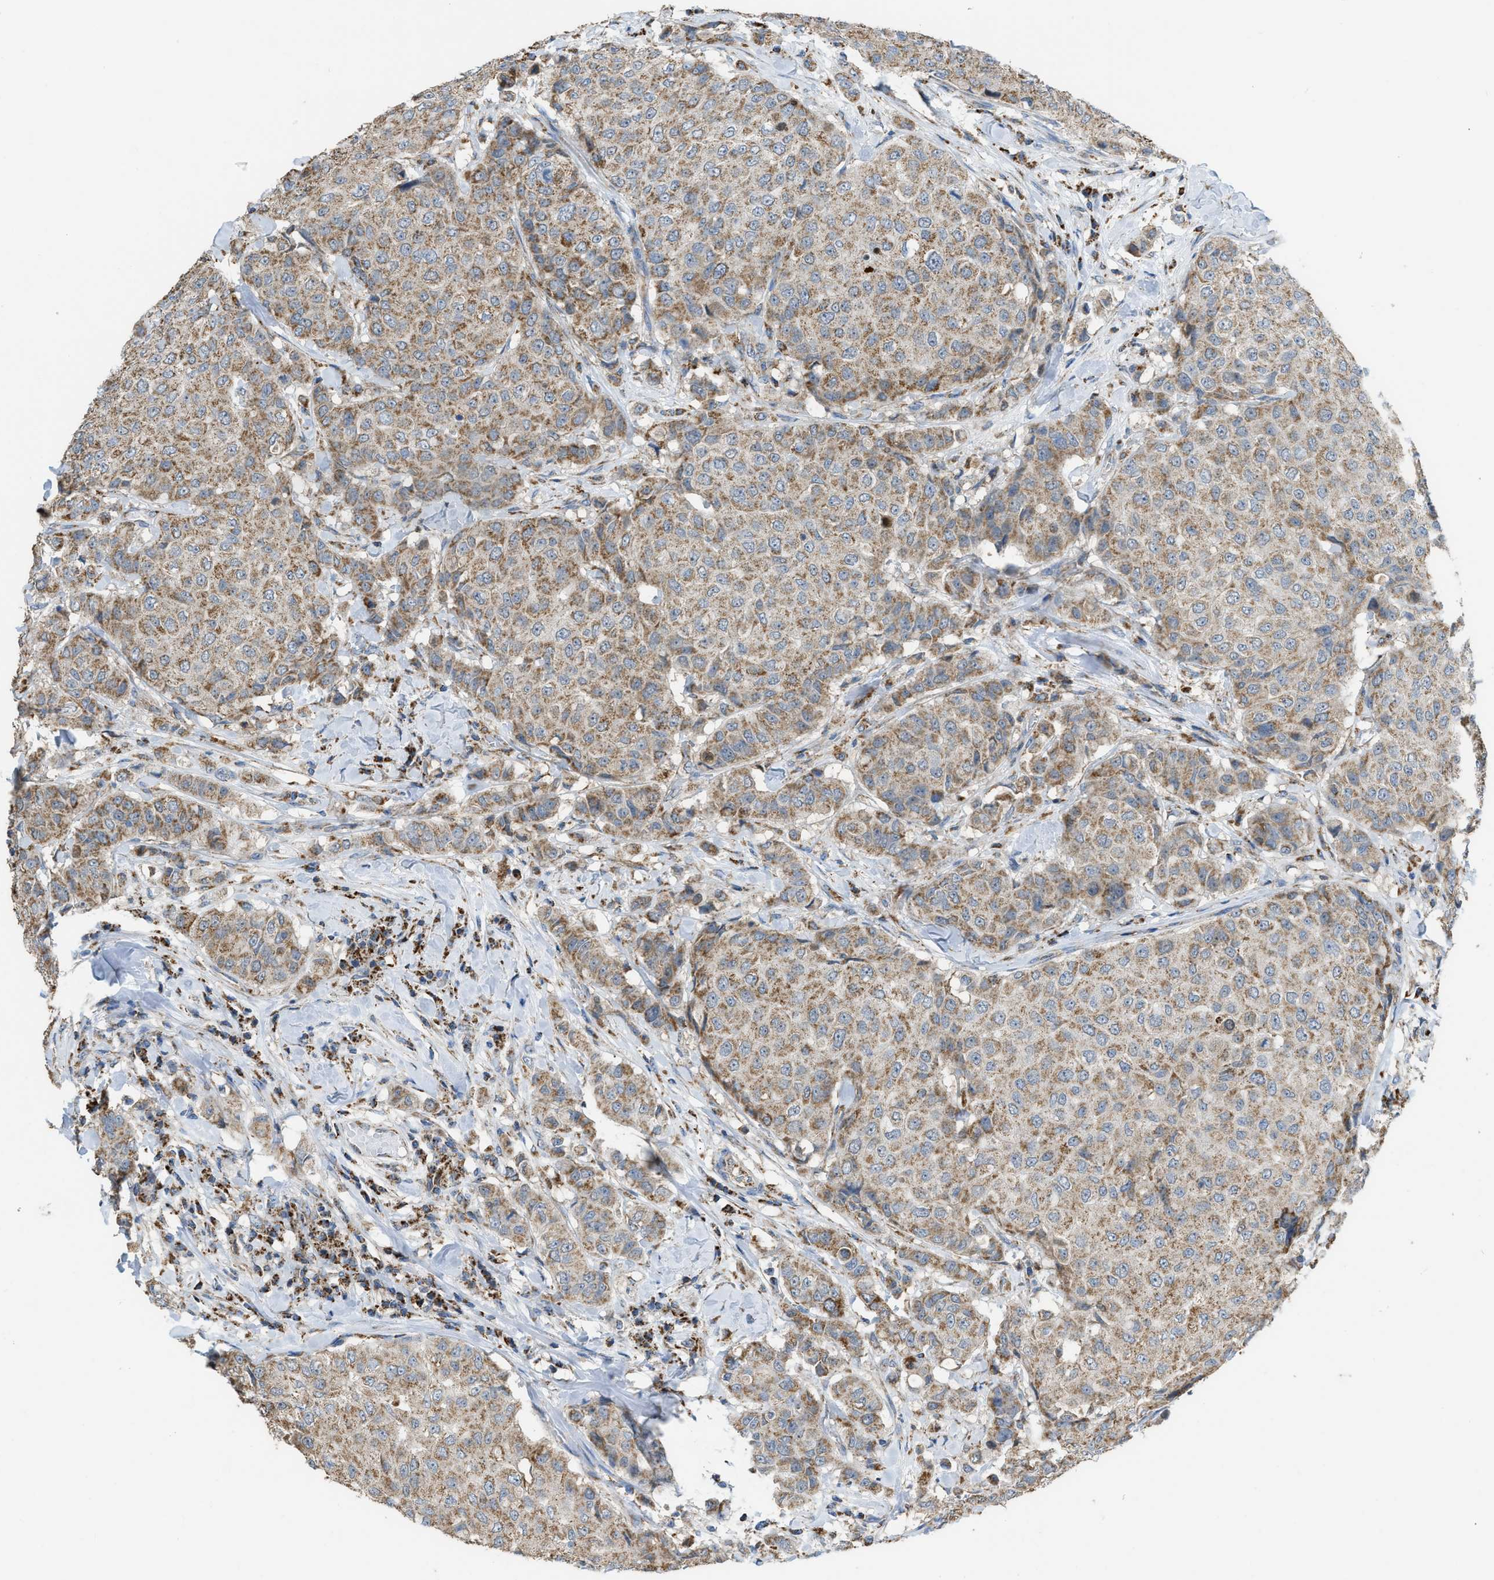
{"staining": {"intensity": "weak", "quantity": ">75%", "location": "cytoplasmic/membranous"}, "tissue": "breast cancer", "cell_type": "Tumor cells", "image_type": "cancer", "snomed": [{"axis": "morphology", "description": "Duct carcinoma"}, {"axis": "topography", "description": "Breast"}], "caption": "IHC of breast intraductal carcinoma demonstrates low levels of weak cytoplasmic/membranous staining in about >75% of tumor cells.", "gene": "ETFB", "patient": {"sex": "female", "age": 27}}